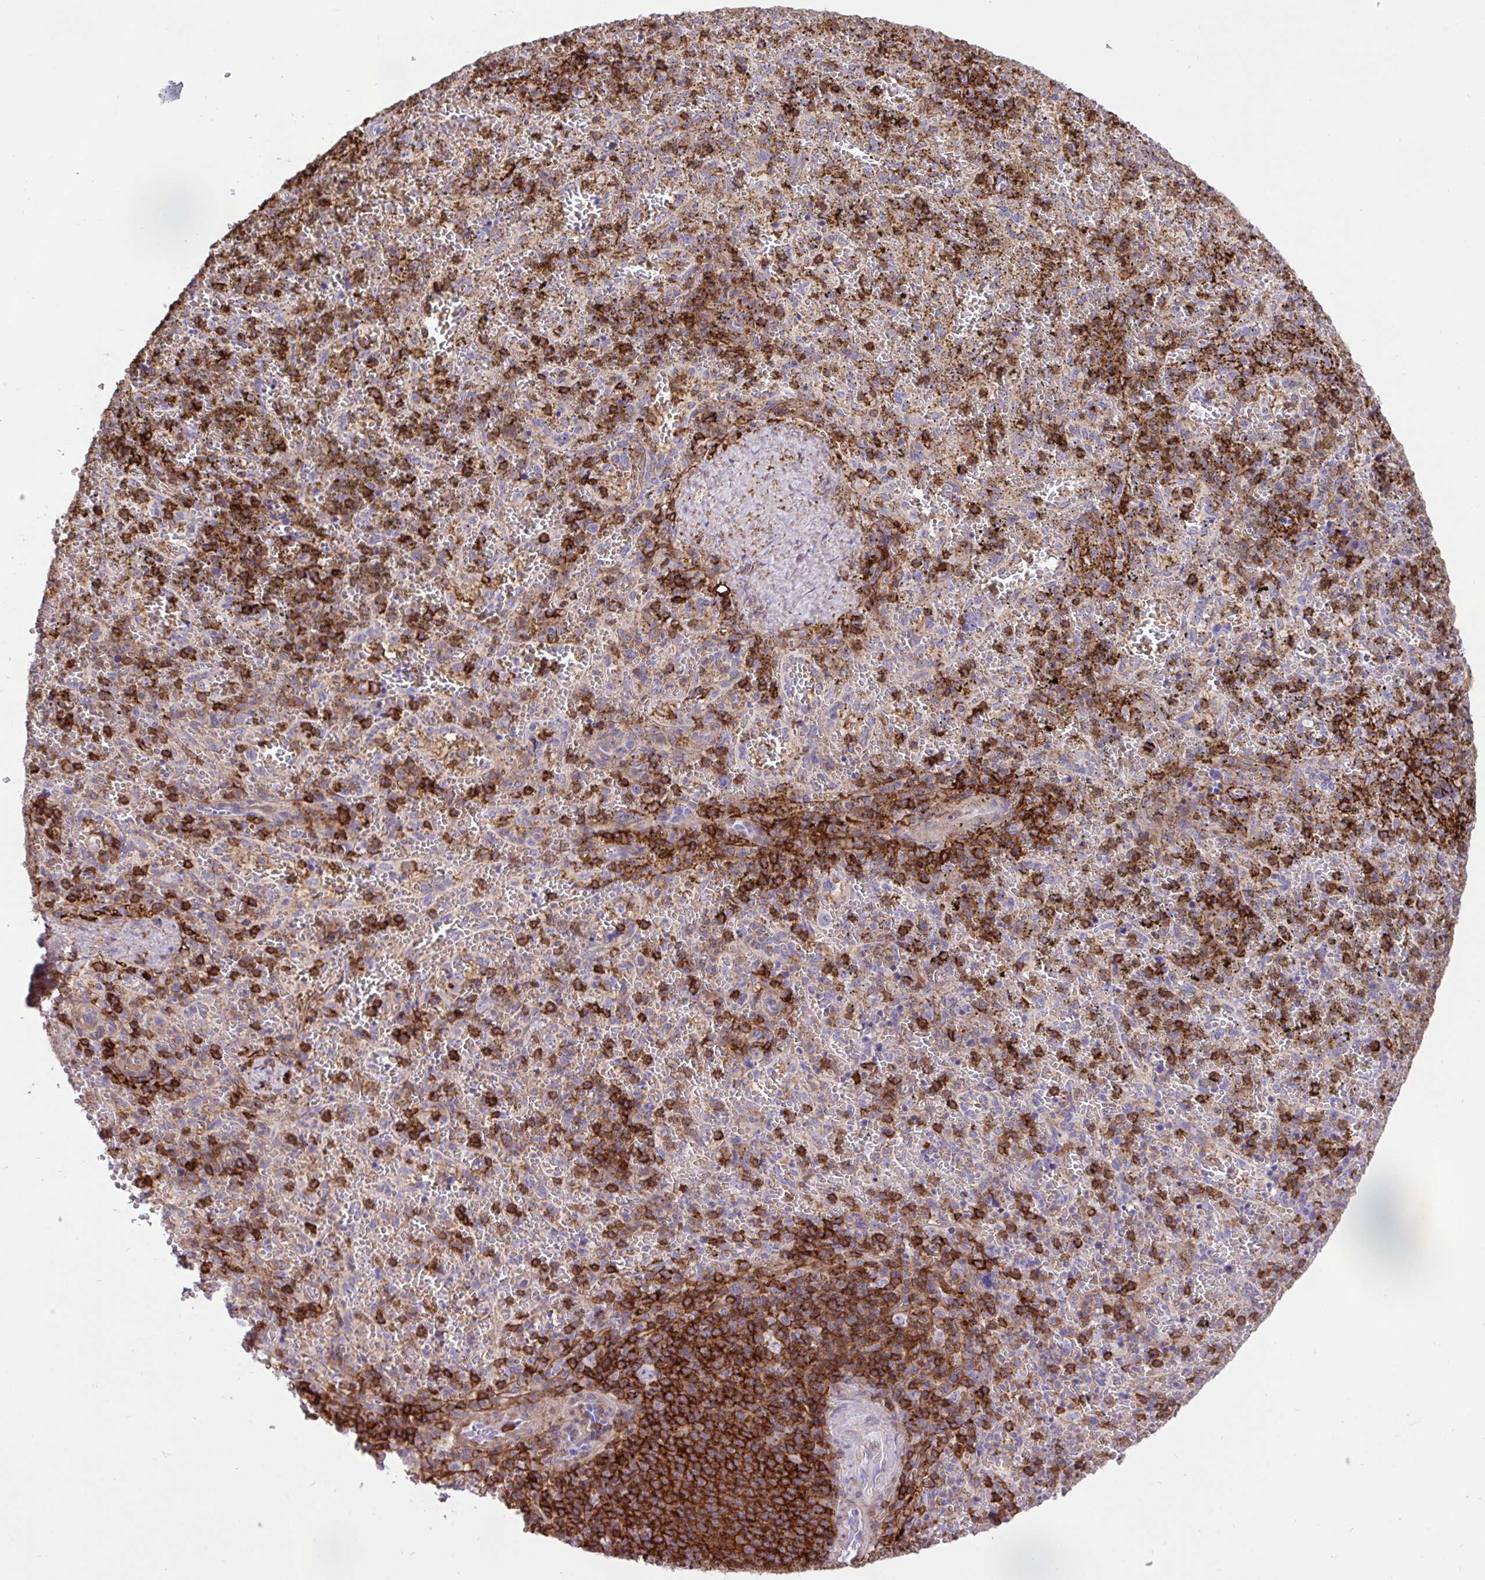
{"staining": {"intensity": "strong", "quantity": "25%-75%", "location": "cytoplasmic/membranous"}, "tissue": "spleen", "cell_type": "Cells in red pulp", "image_type": "normal", "snomed": [{"axis": "morphology", "description": "Normal tissue, NOS"}, {"axis": "topography", "description": "Spleen"}], "caption": "Human spleen stained with a brown dye reveals strong cytoplasmic/membranous positive expression in approximately 25%-75% of cells in red pulp.", "gene": "ERI1", "patient": {"sex": "female", "age": 50}}